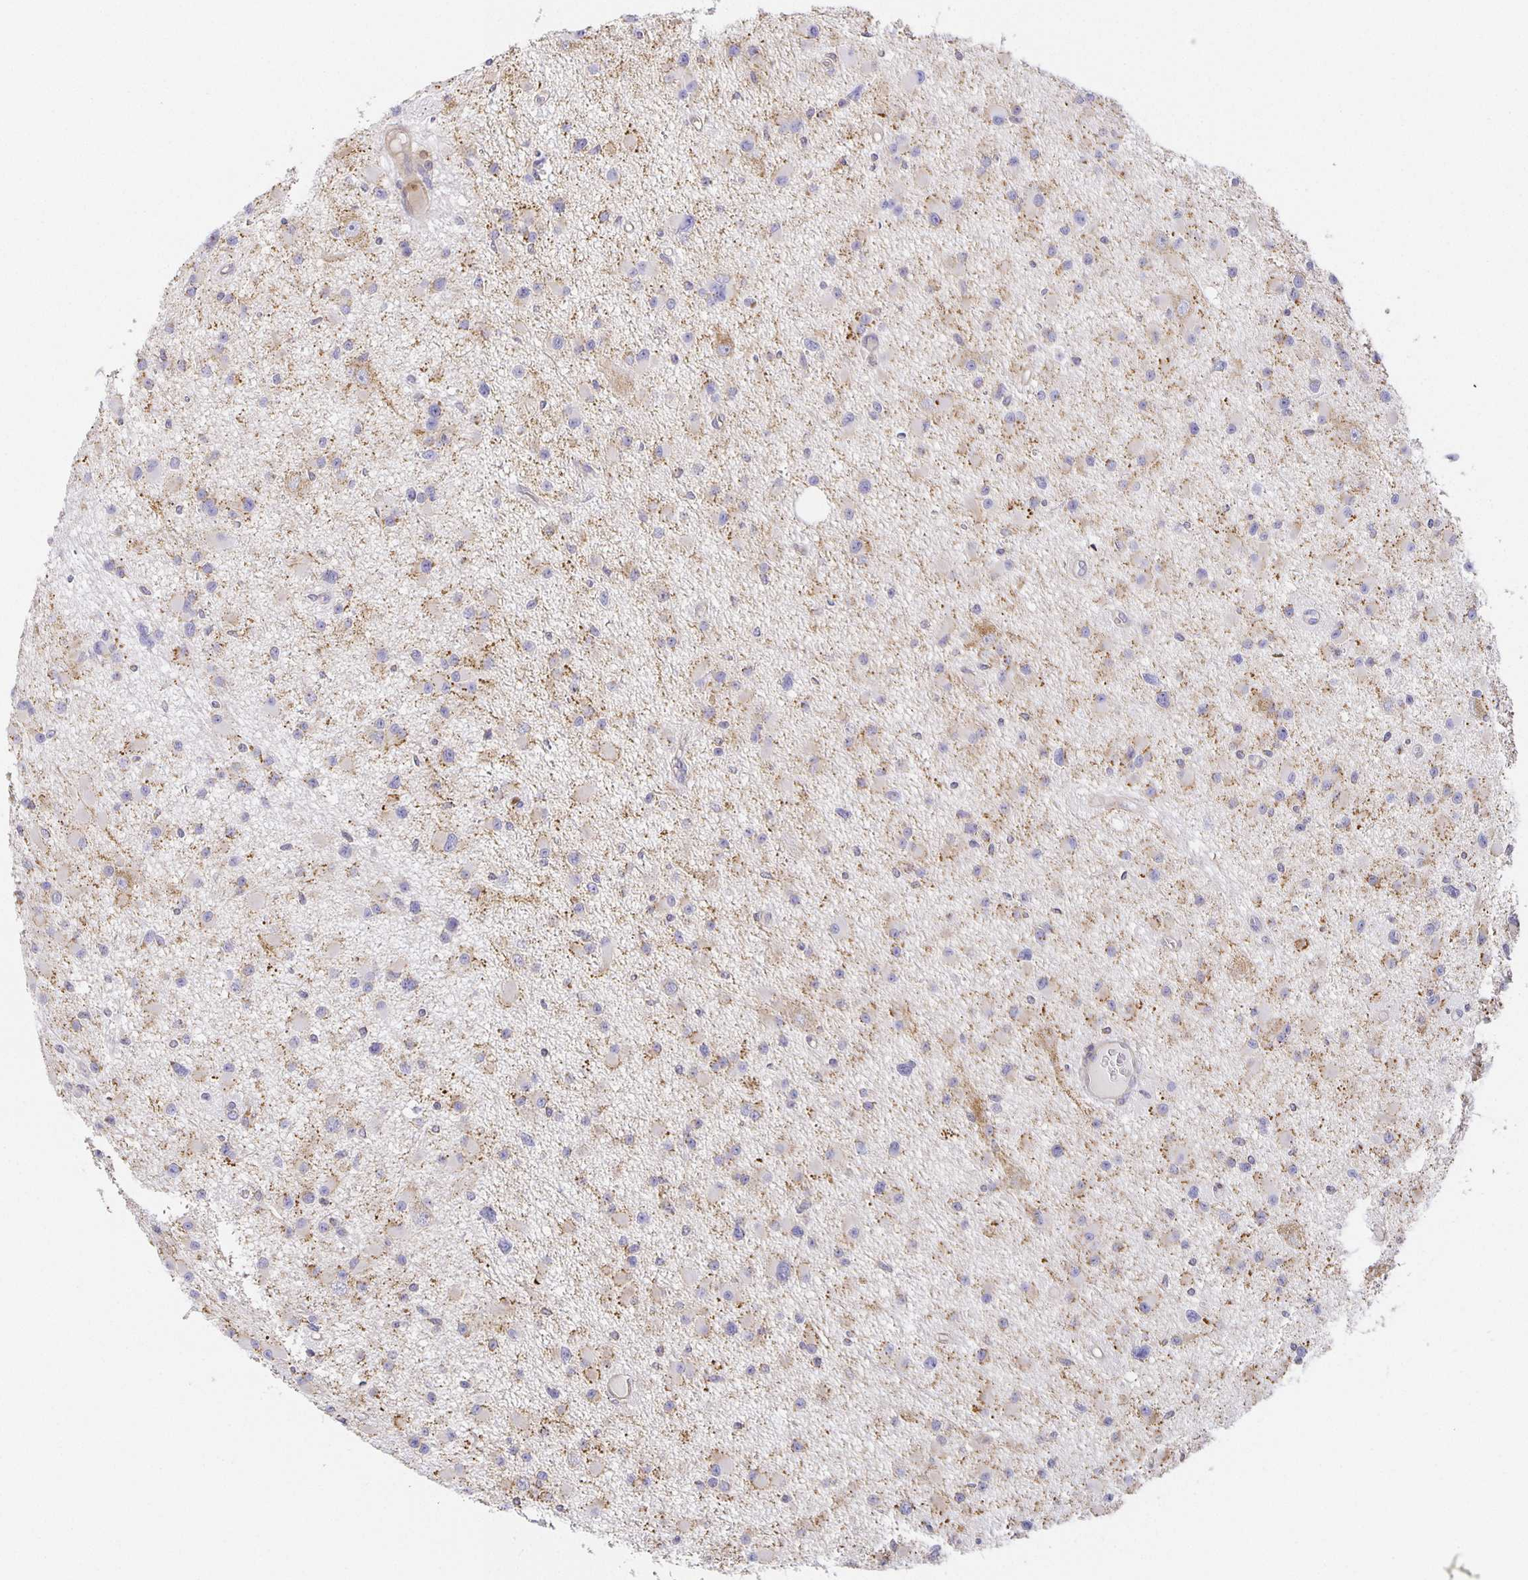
{"staining": {"intensity": "weak", "quantity": "<25%", "location": "cytoplasmic/membranous"}, "tissue": "glioma", "cell_type": "Tumor cells", "image_type": "cancer", "snomed": [{"axis": "morphology", "description": "Glioma, malignant, High grade"}, {"axis": "topography", "description": "Brain"}], "caption": "Immunohistochemical staining of malignant glioma (high-grade) demonstrates no significant staining in tumor cells.", "gene": "FLRT3", "patient": {"sex": "male", "age": 54}}